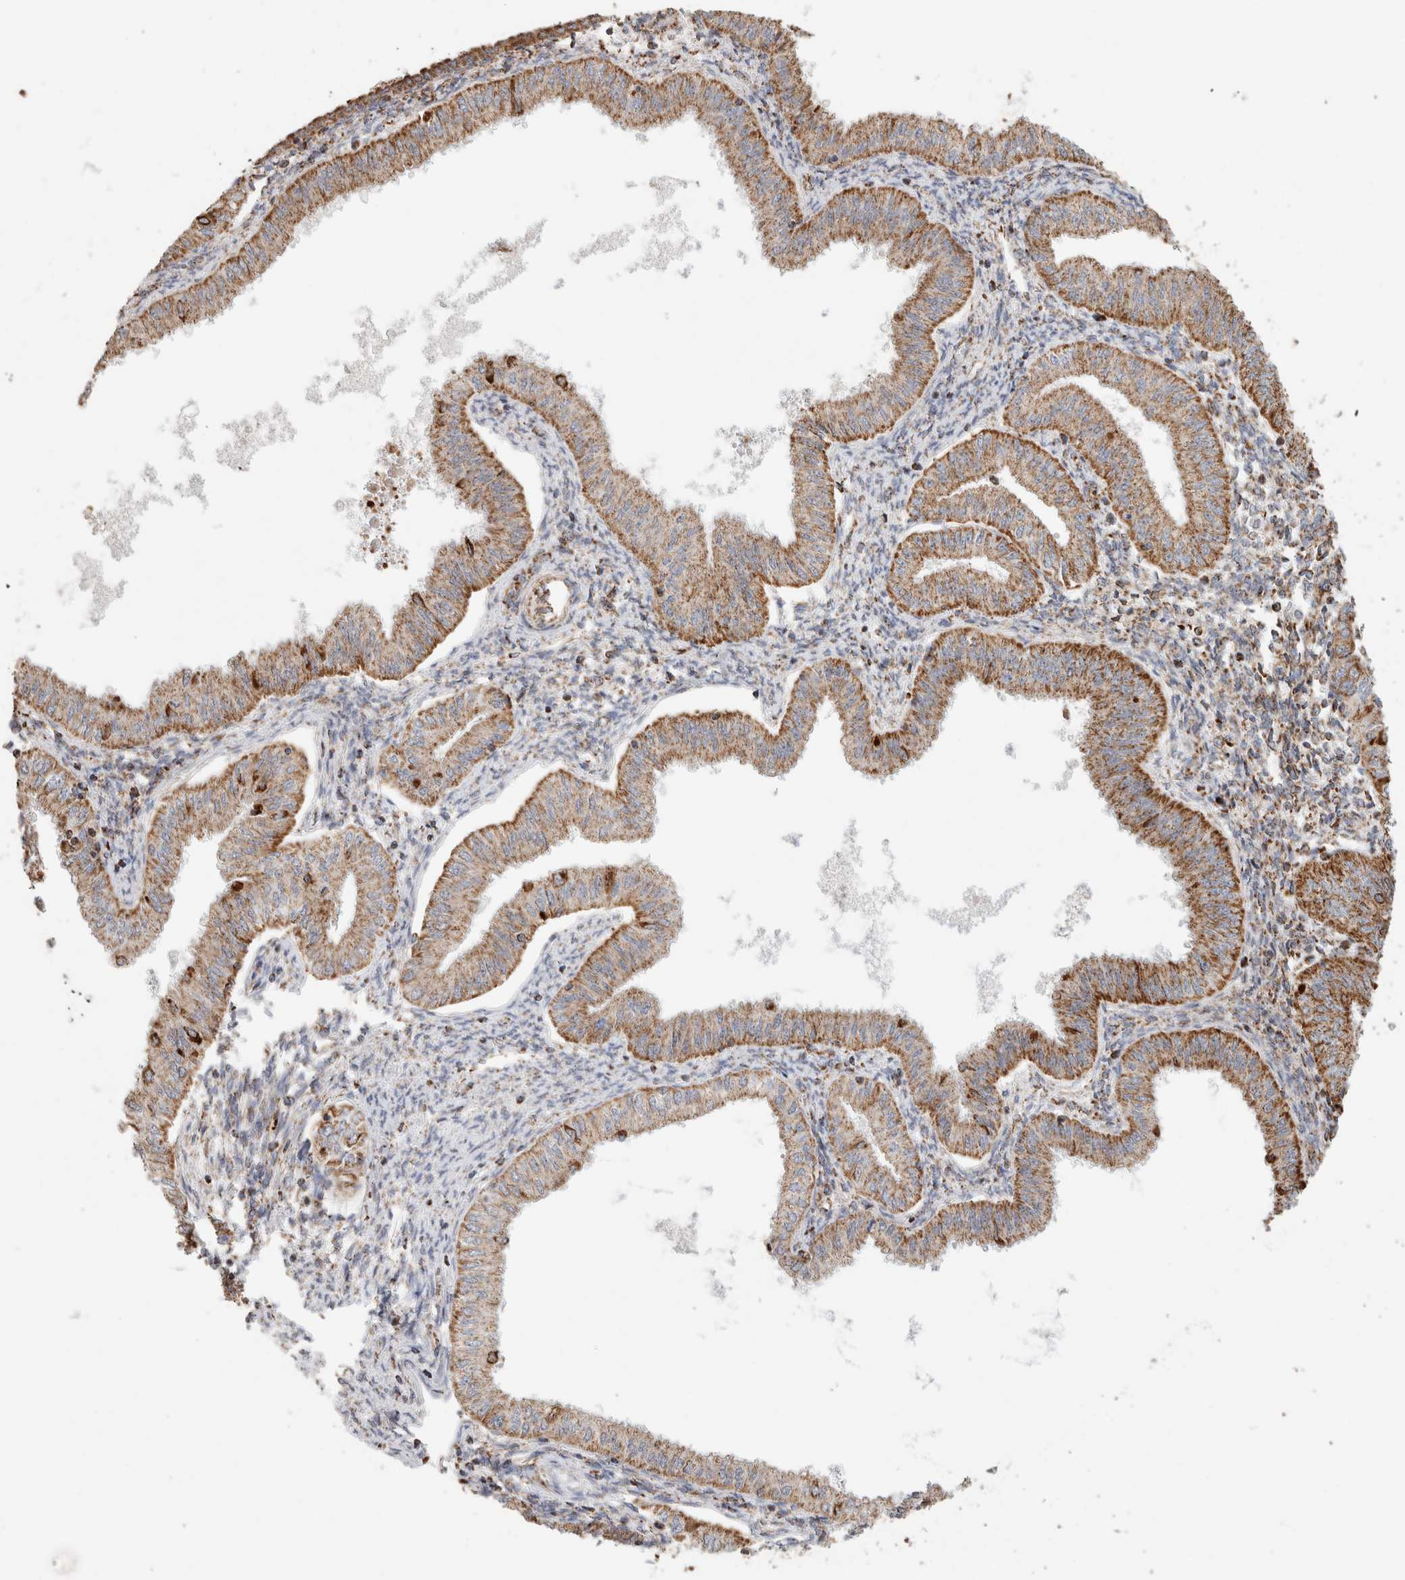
{"staining": {"intensity": "moderate", "quantity": ">75%", "location": "cytoplasmic/membranous"}, "tissue": "endometrial cancer", "cell_type": "Tumor cells", "image_type": "cancer", "snomed": [{"axis": "morphology", "description": "Normal tissue, NOS"}, {"axis": "morphology", "description": "Adenocarcinoma, NOS"}, {"axis": "topography", "description": "Endometrium"}], "caption": "Immunohistochemistry (DAB (3,3'-diaminobenzidine)) staining of endometrial cancer (adenocarcinoma) reveals moderate cytoplasmic/membranous protein staining in approximately >75% of tumor cells. (DAB (3,3'-diaminobenzidine) IHC, brown staining for protein, blue staining for nuclei).", "gene": "C1QBP", "patient": {"sex": "female", "age": 53}}